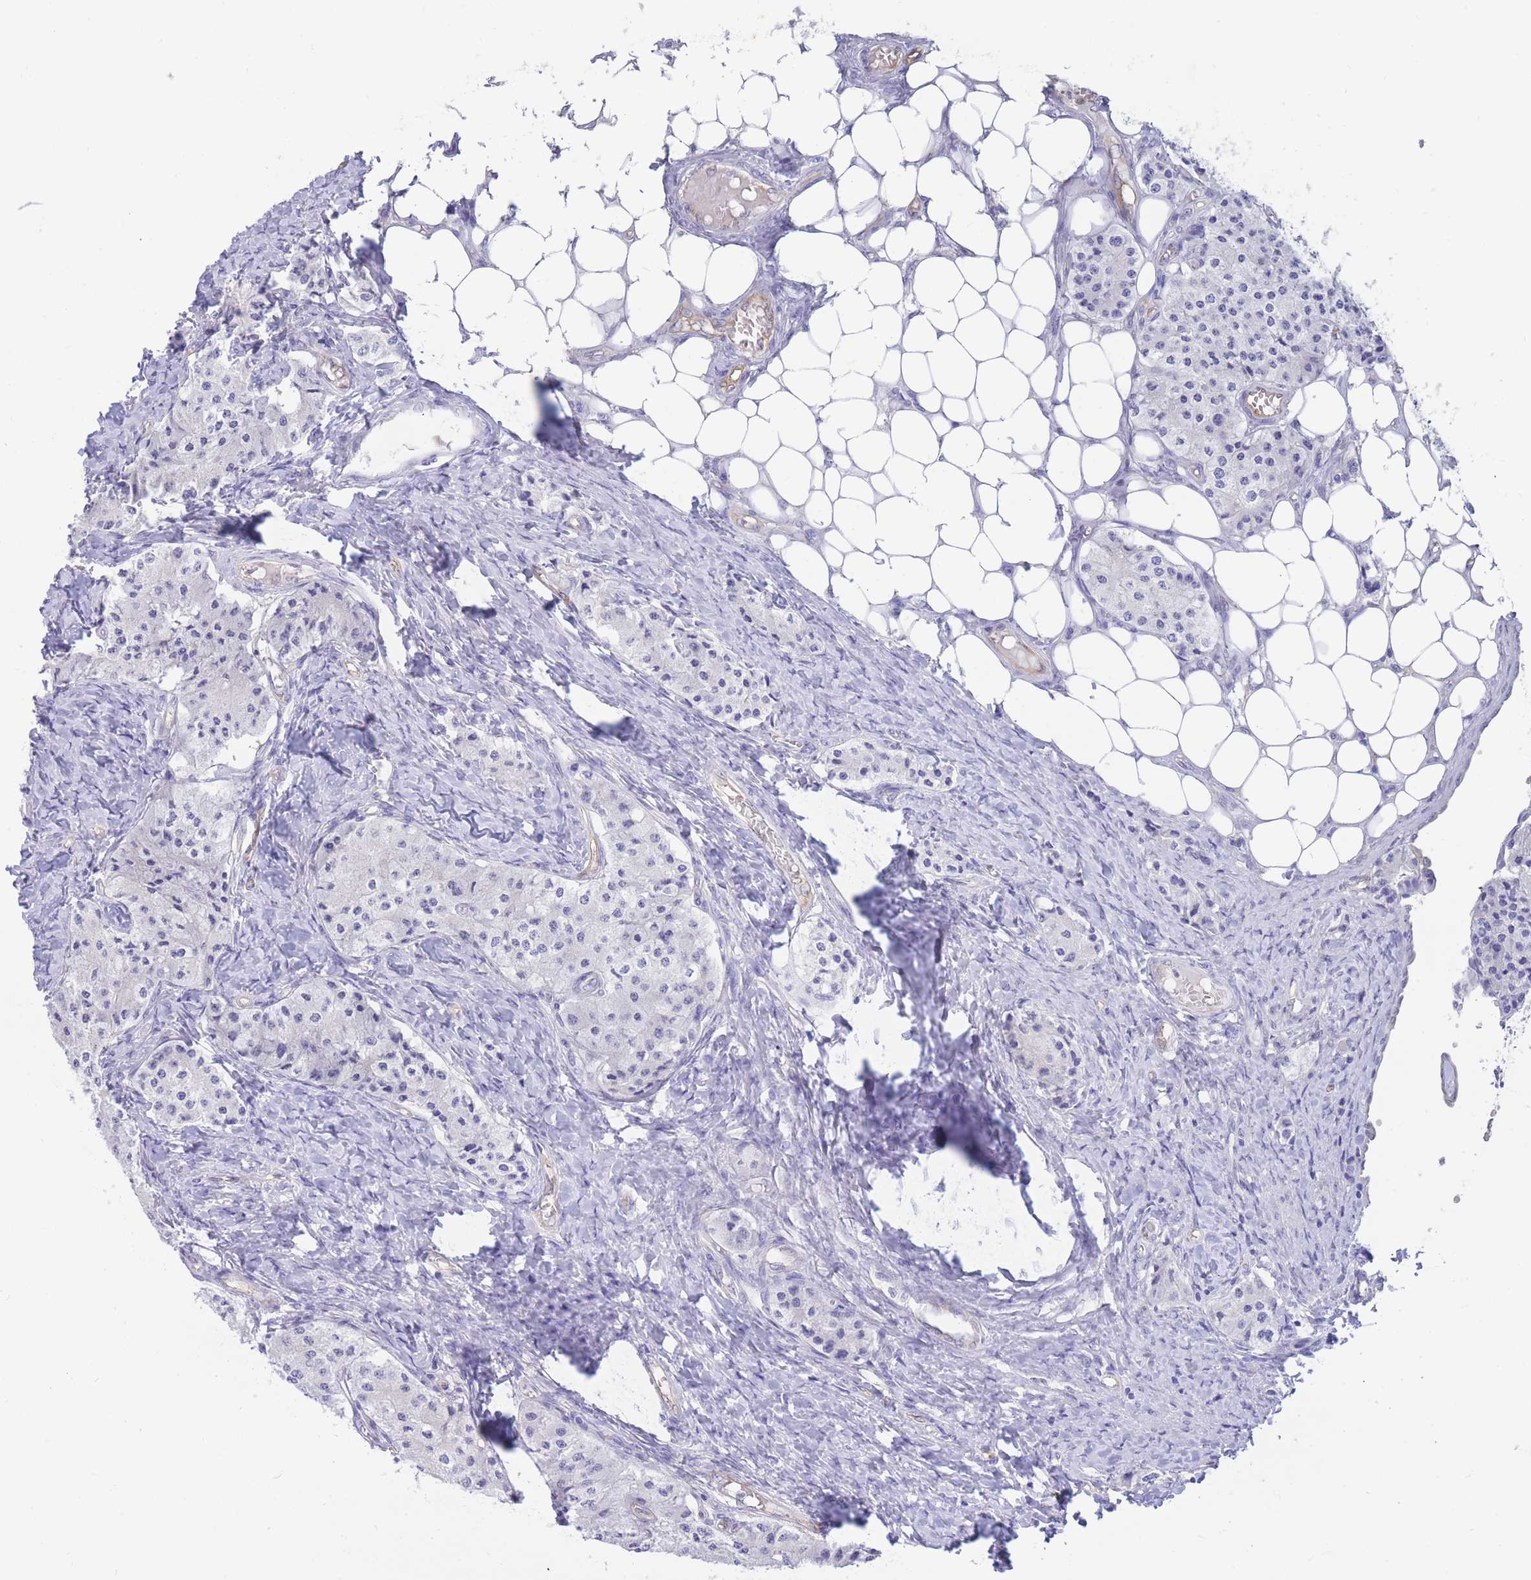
{"staining": {"intensity": "negative", "quantity": "none", "location": "none"}, "tissue": "carcinoid", "cell_type": "Tumor cells", "image_type": "cancer", "snomed": [{"axis": "morphology", "description": "Carcinoid, malignant, NOS"}, {"axis": "topography", "description": "Colon"}], "caption": "There is no significant positivity in tumor cells of carcinoid (malignant).", "gene": "SULT1A1", "patient": {"sex": "female", "age": 52}}